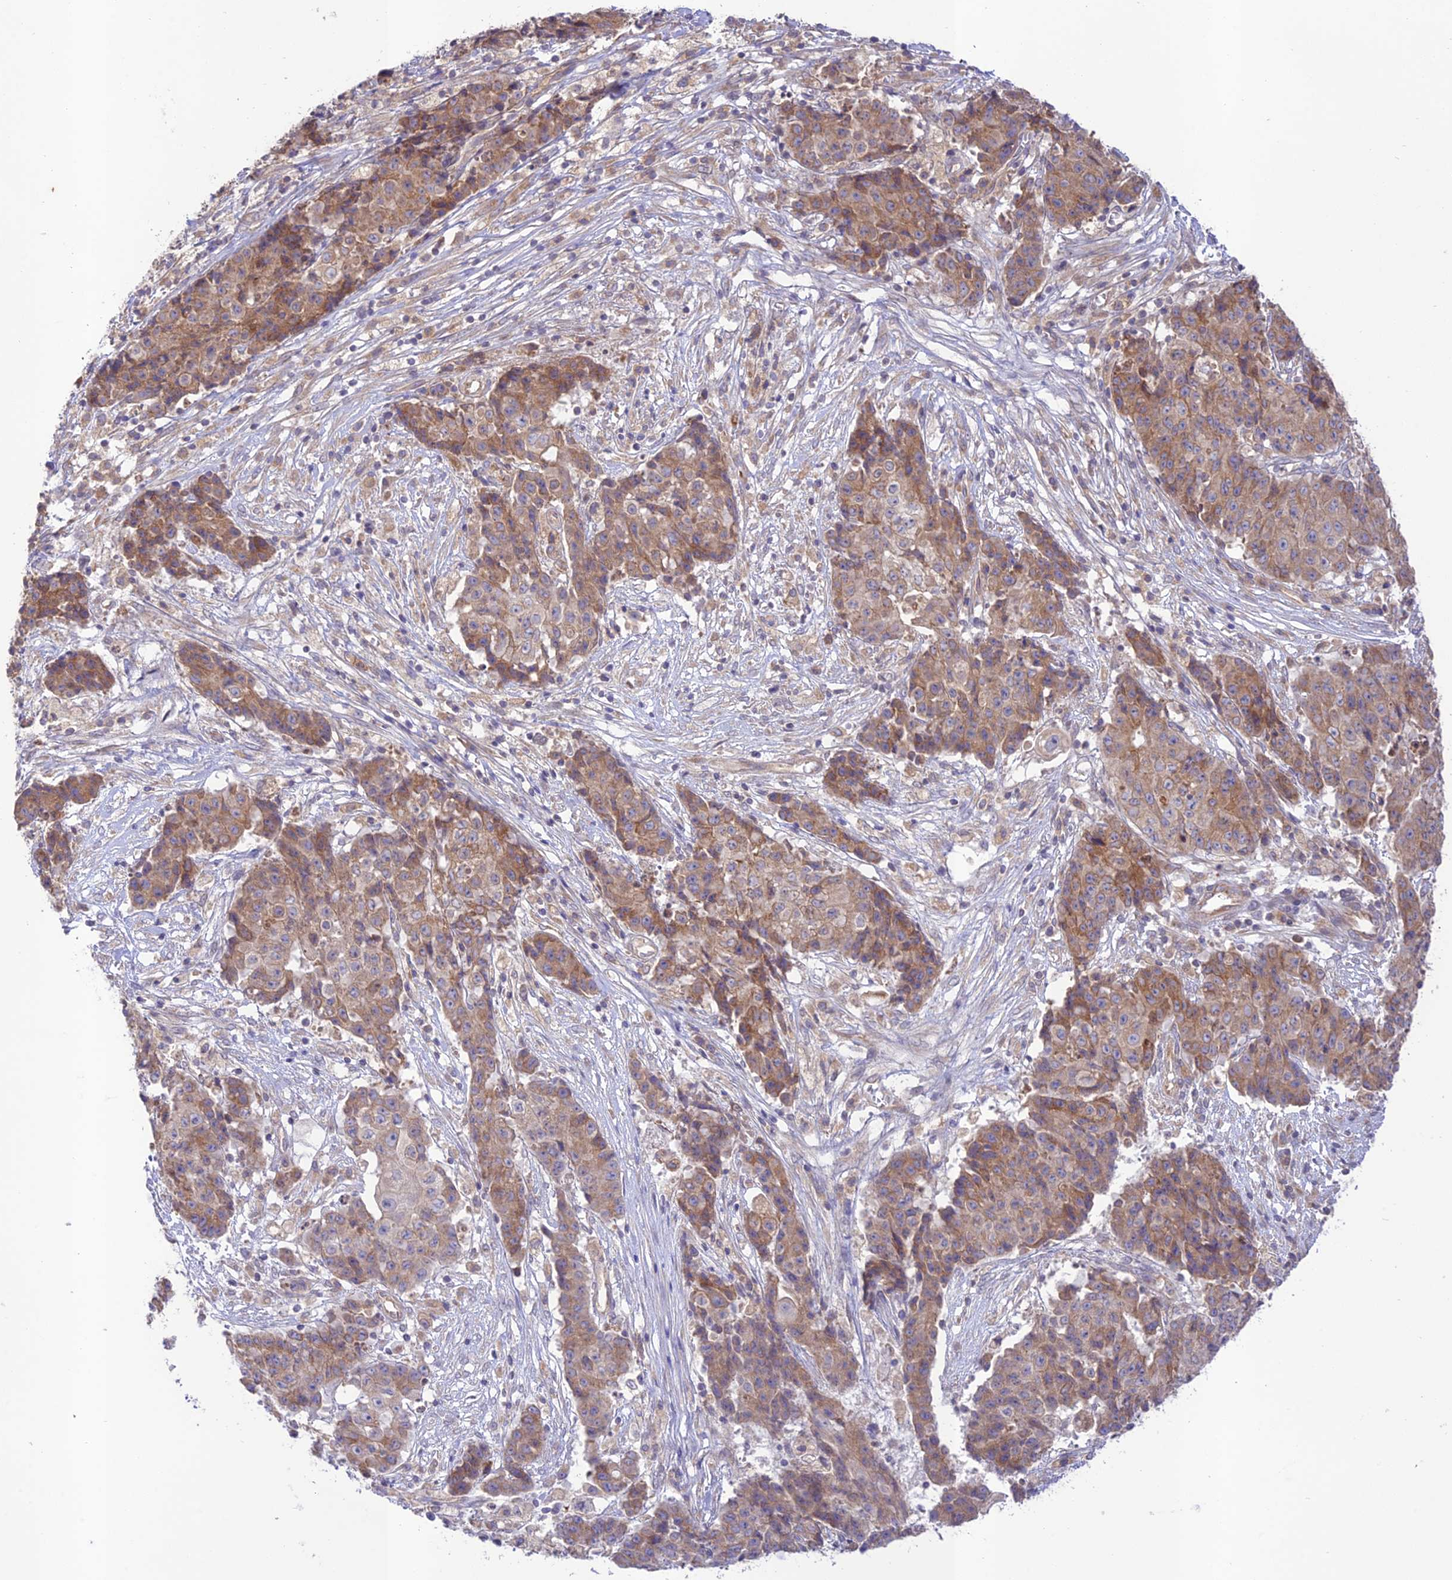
{"staining": {"intensity": "moderate", "quantity": "25%-75%", "location": "cytoplasmic/membranous"}, "tissue": "ovarian cancer", "cell_type": "Tumor cells", "image_type": "cancer", "snomed": [{"axis": "morphology", "description": "Carcinoma, endometroid"}, {"axis": "topography", "description": "Ovary"}], "caption": "IHC of human endometroid carcinoma (ovarian) demonstrates medium levels of moderate cytoplasmic/membranous positivity in about 25%-75% of tumor cells.", "gene": "TMEM259", "patient": {"sex": "female", "age": 42}}